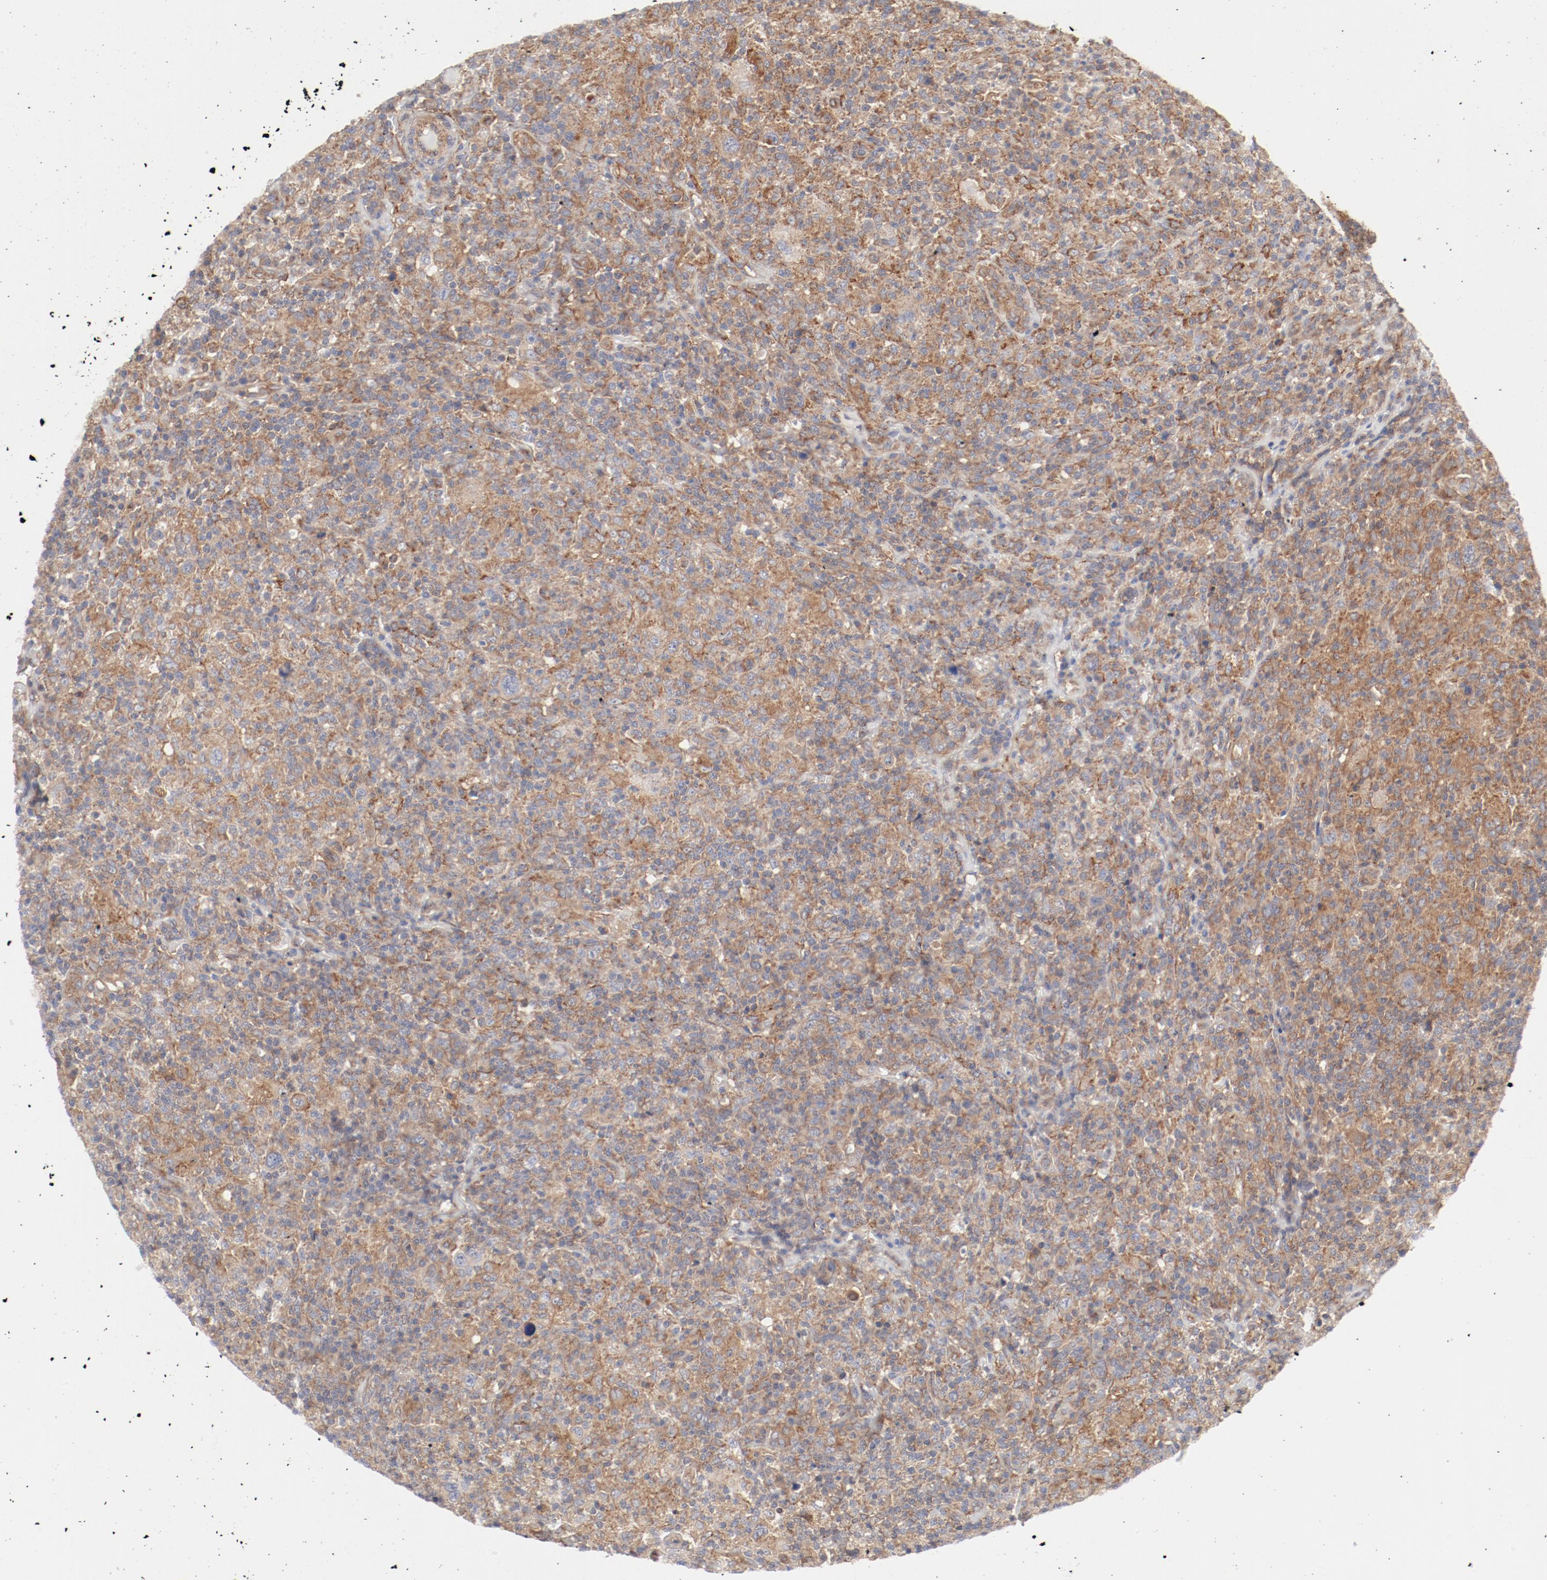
{"staining": {"intensity": "moderate", "quantity": ">75%", "location": "cytoplasmic/membranous"}, "tissue": "lymphoma", "cell_type": "Tumor cells", "image_type": "cancer", "snomed": [{"axis": "morphology", "description": "Hodgkin's disease, NOS"}, {"axis": "topography", "description": "Lymph node"}], "caption": "Immunohistochemistry of Hodgkin's disease displays medium levels of moderate cytoplasmic/membranous positivity in about >75% of tumor cells.", "gene": "AP2A1", "patient": {"sex": "male", "age": 65}}